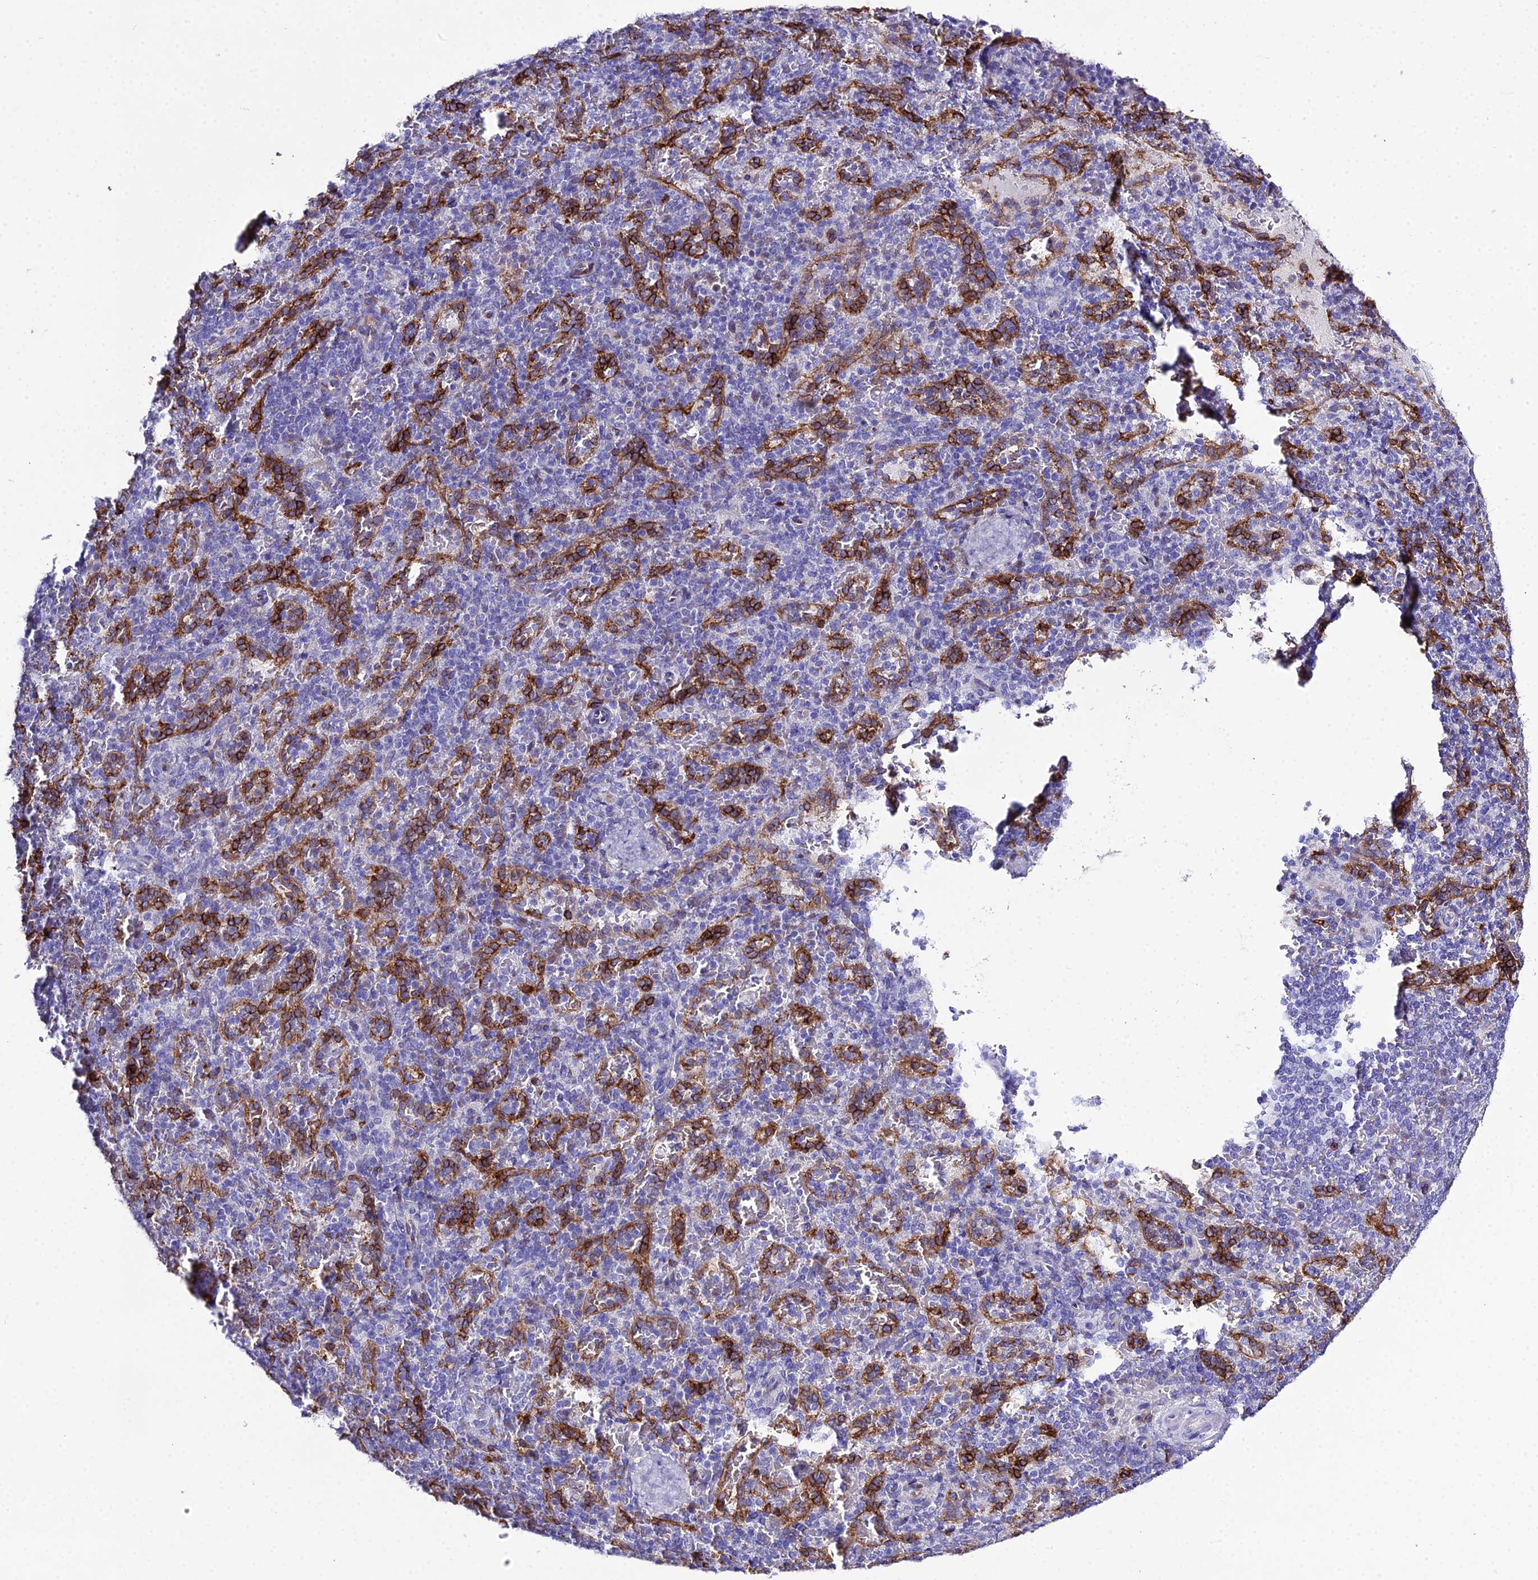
{"staining": {"intensity": "negative", "quantity": "none", "location": "none"}, "tissue": "spleen", "cell_type": "Cells in red pulp", "image_type": "normal", "snomed": [{"axis": "morphology", "description": "Normal tissue, NOS"}, {"axis": "topography", "description": "Spleen"}], "caption": "A high-resolution photomicrograph shows immunohistochemistry (IHC) staining of unremarkable spleen, which displays no significant staining in cells in red pulp.", "gene": "OR1Q1", "patient": {"sex": "male", "age": 82}}